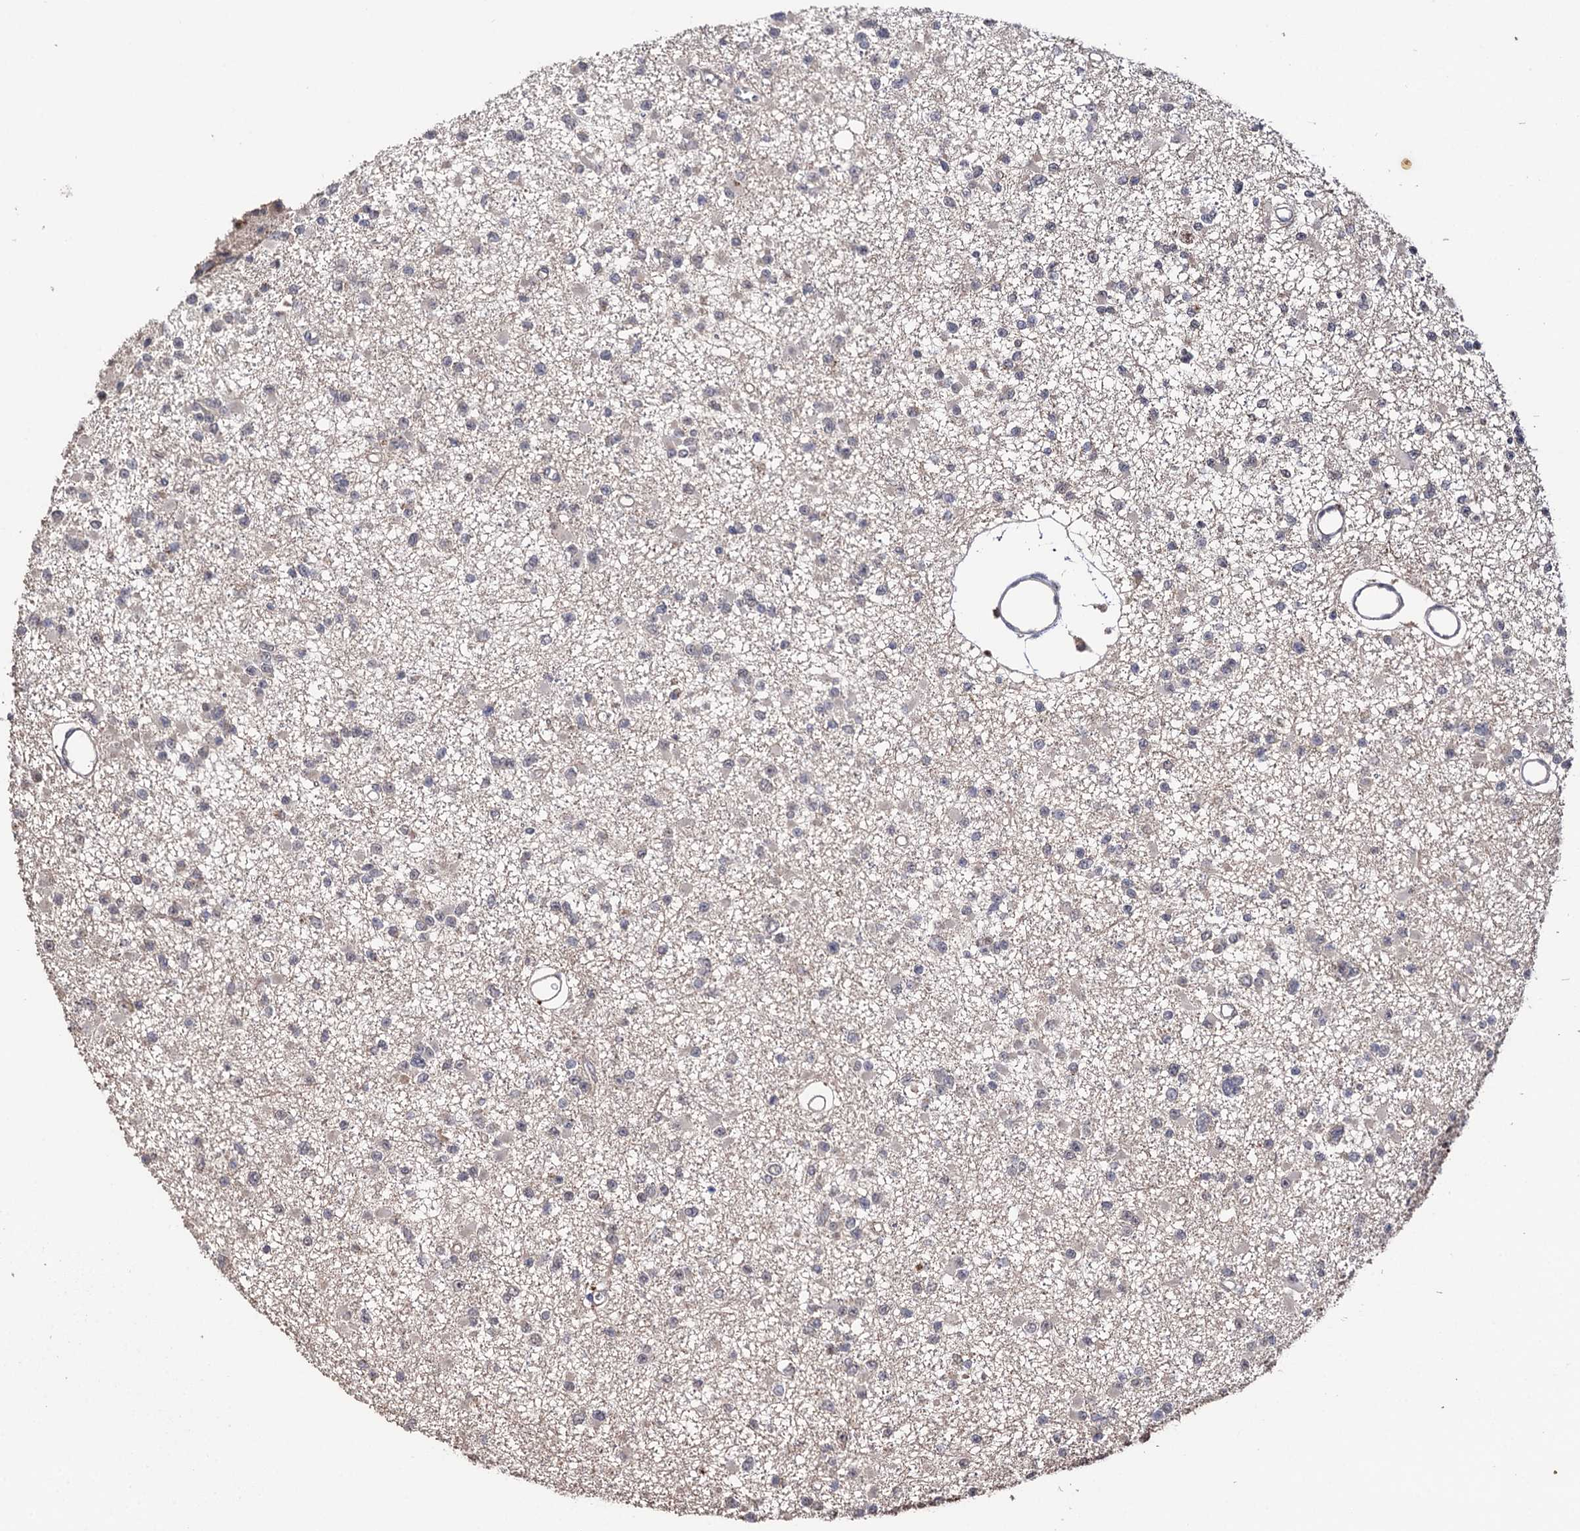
{"staining": {"intensity": "negative", "quantity": "none", "location": "none"}, "tissue": "glioma", "cell_type": "Tumor cells", "image_type": "cancer", "snomed": [{"axis": "morphology", "description": "Glioma, malignant, Low grade"}, {"axis": "topography", "description": "Brain"}], "caption": "Glioma stained for a protein using immunohistochemistry reveals no staining tumor cells.", "gene": "MICAL2", "patient": {"sex": "female", "age": 22}}